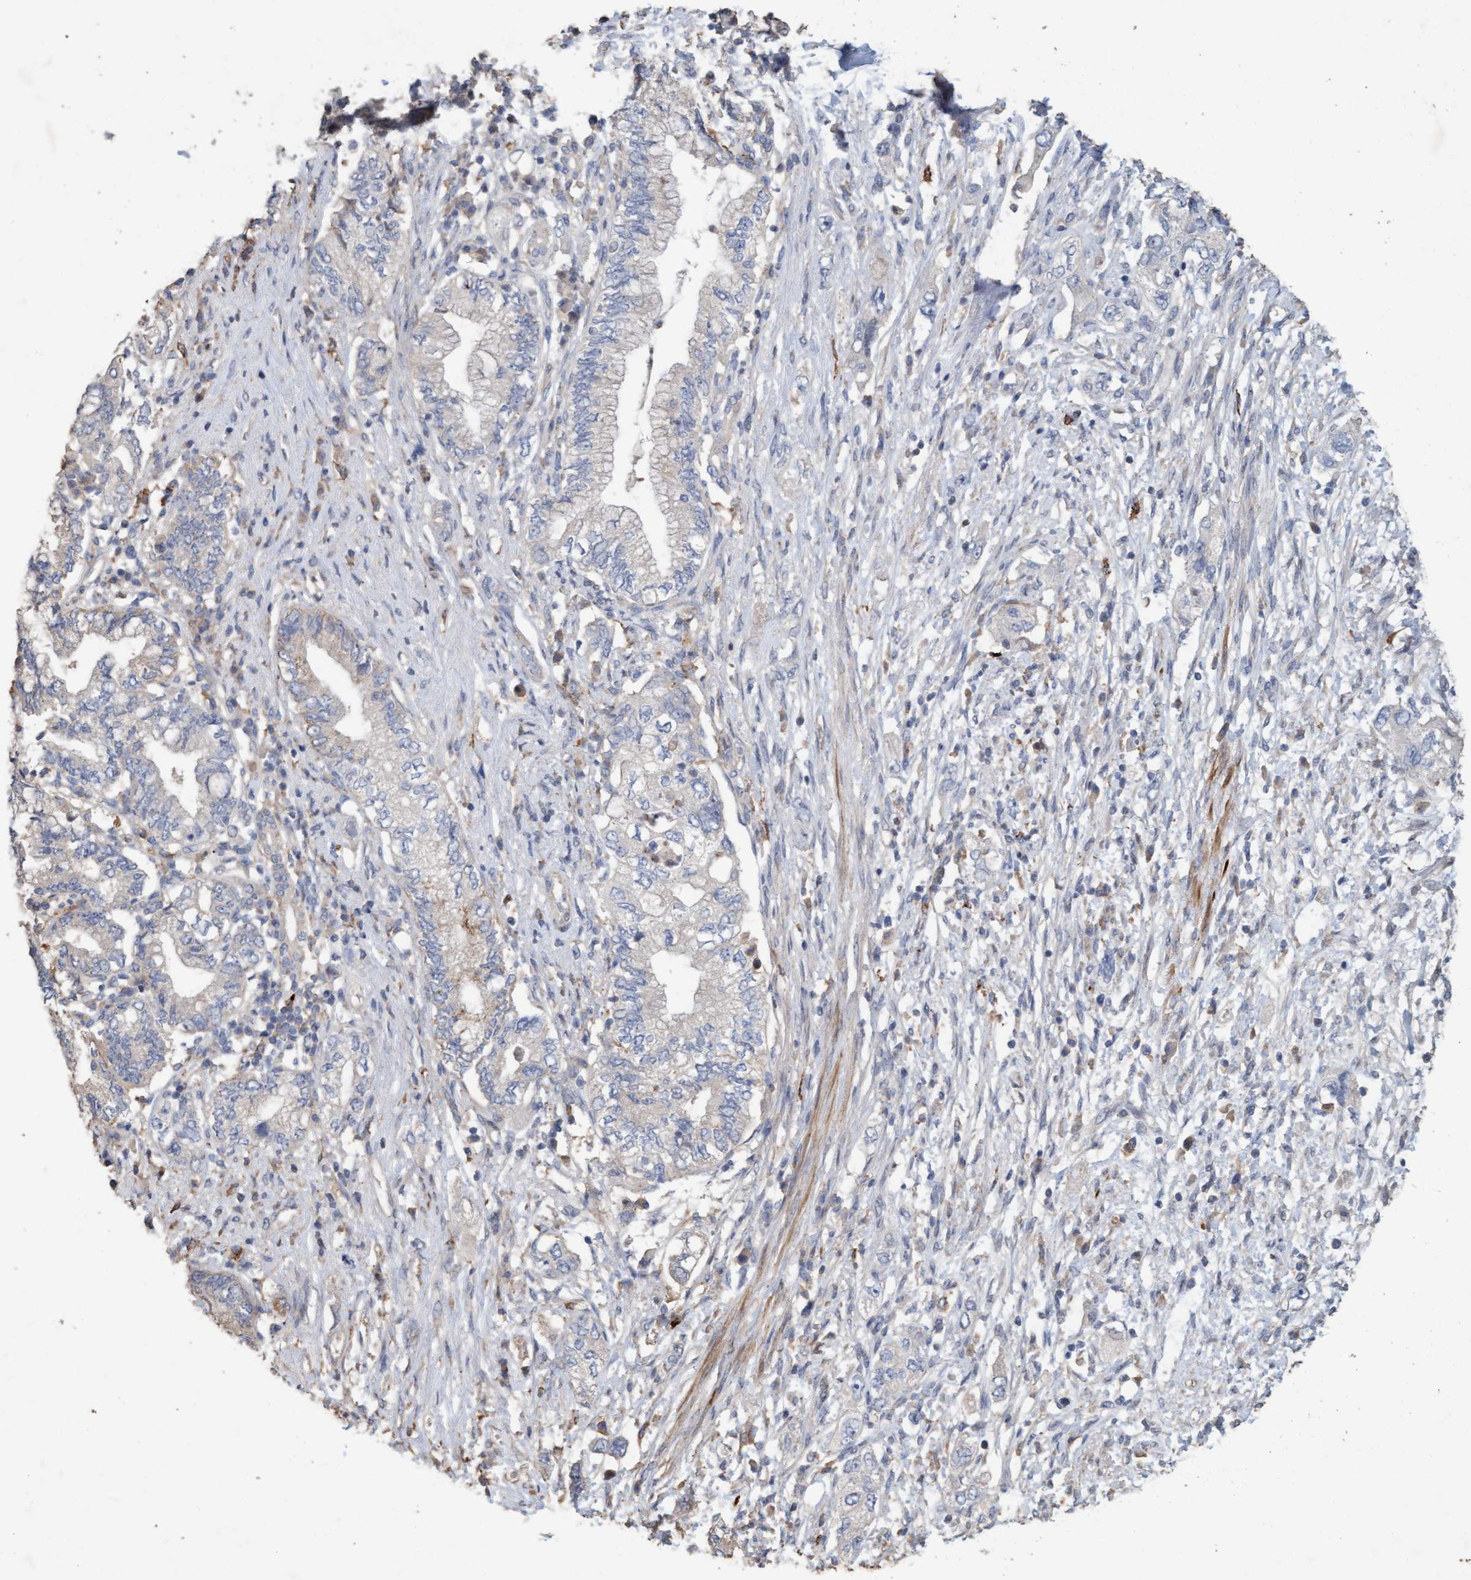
{"staining": {"intensity": "negative", "quantity": "none", "location": "none"}, "tissue": "pancreatic cancer", "cell_type": "Tumor cells", "image_type": "cancer", "snomed": [{"axis": "morphology", "description": "Adenocarcinoma, NOS"}, {"axis": "topography", "description": "Pancreas"}], "caption": "Pancreatic cancer (adenocarcinoma) was stained to show a protein in brown. There is no significant expression in tumor cells.", "gene": "LONRF1", "patient": {"sex": "female", "age": 73}}